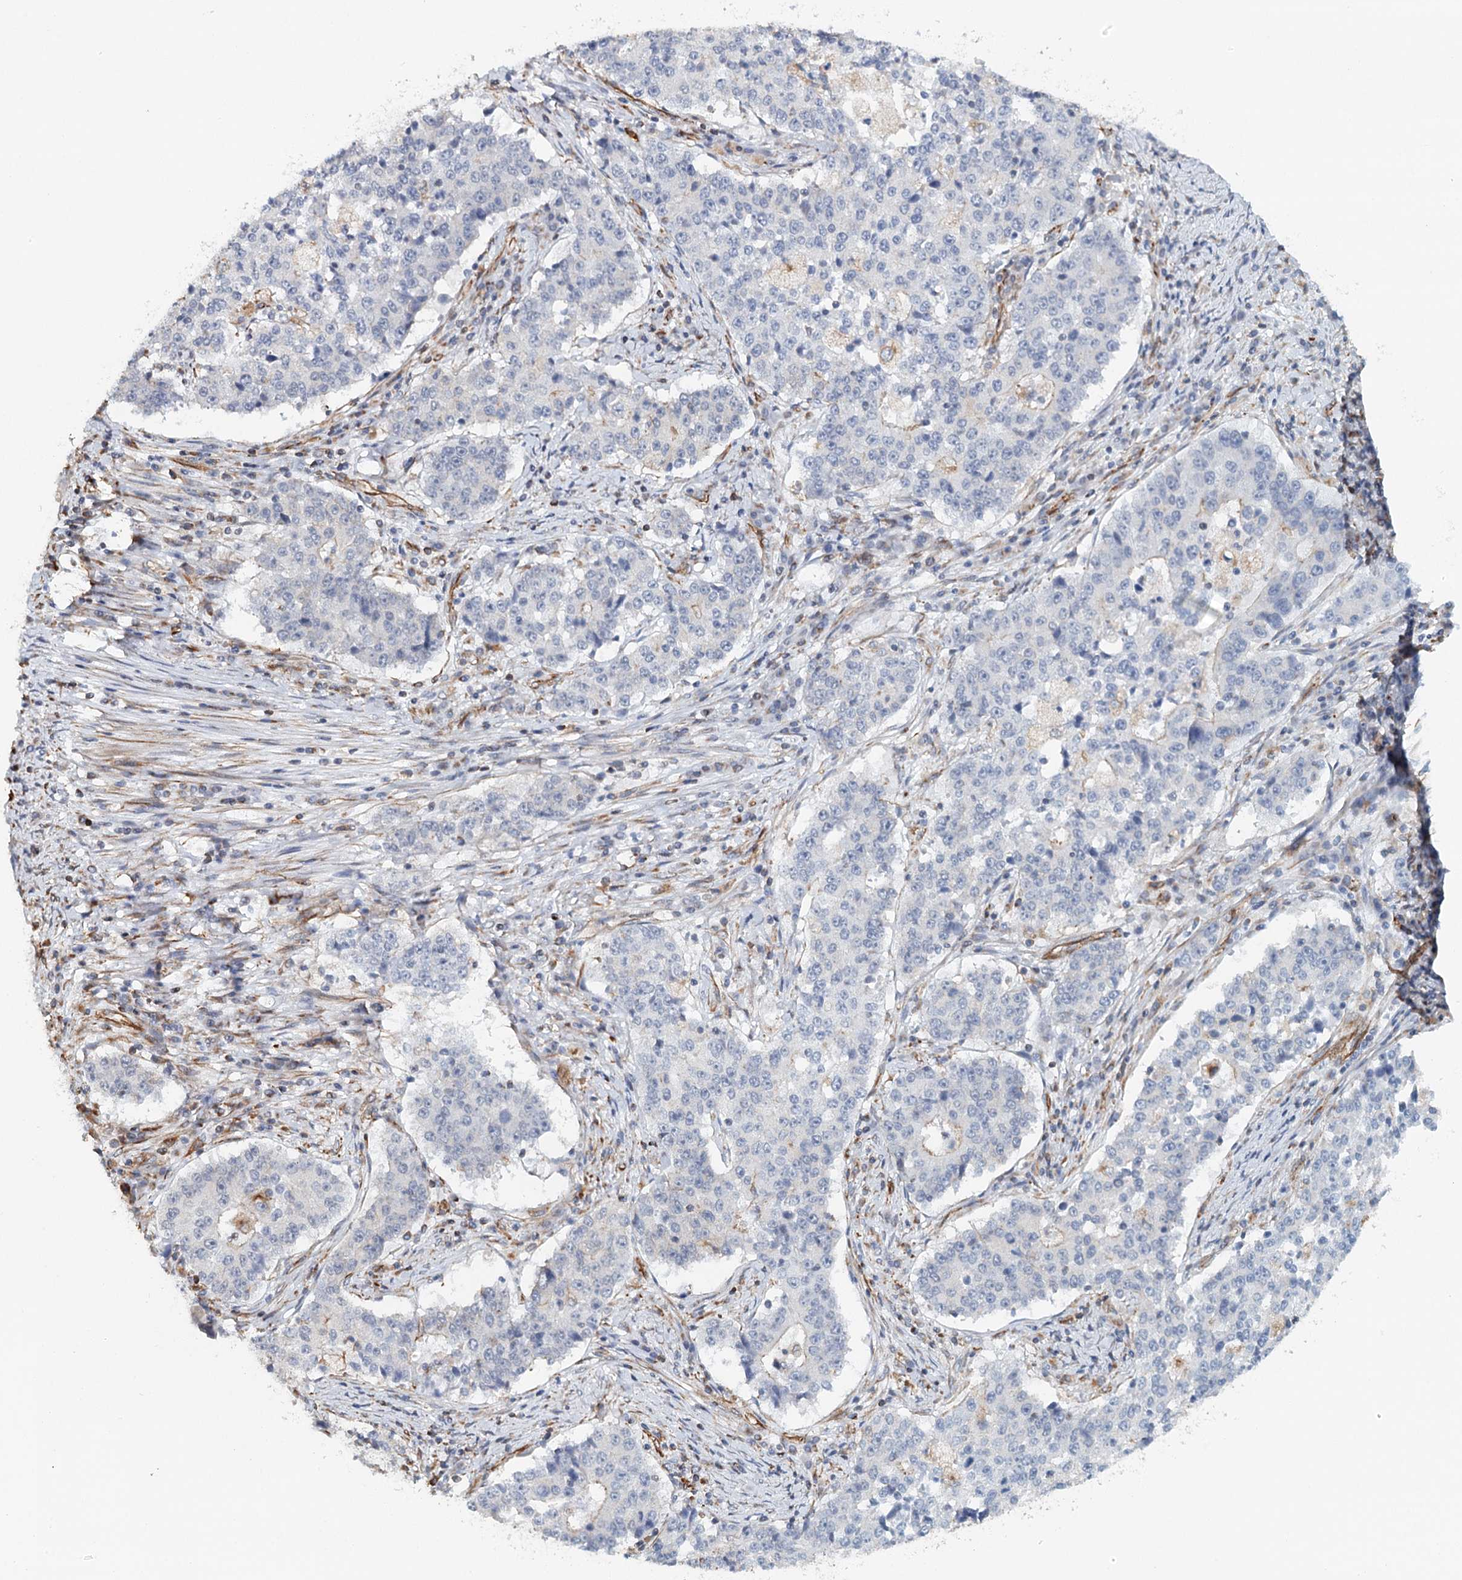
{"staining": {"intensity": "negative", "quantity": "none", "location": "none"}, "tissue": "stomach cancer", "cell_type": "Tumor cells", "image_type": "cancer", "snomed": [{"axis": "morphology", "description": "Adenocarcinoma, NOS"}, {"axis": "topography", "description": "Stomach"}], "caption": "Photomicrograph shows no significant protein positivity in tumor cells of stomach adenocarcinoma.", "gene": "SYNPO", "patient": {"sex": "male", "age": 59}}